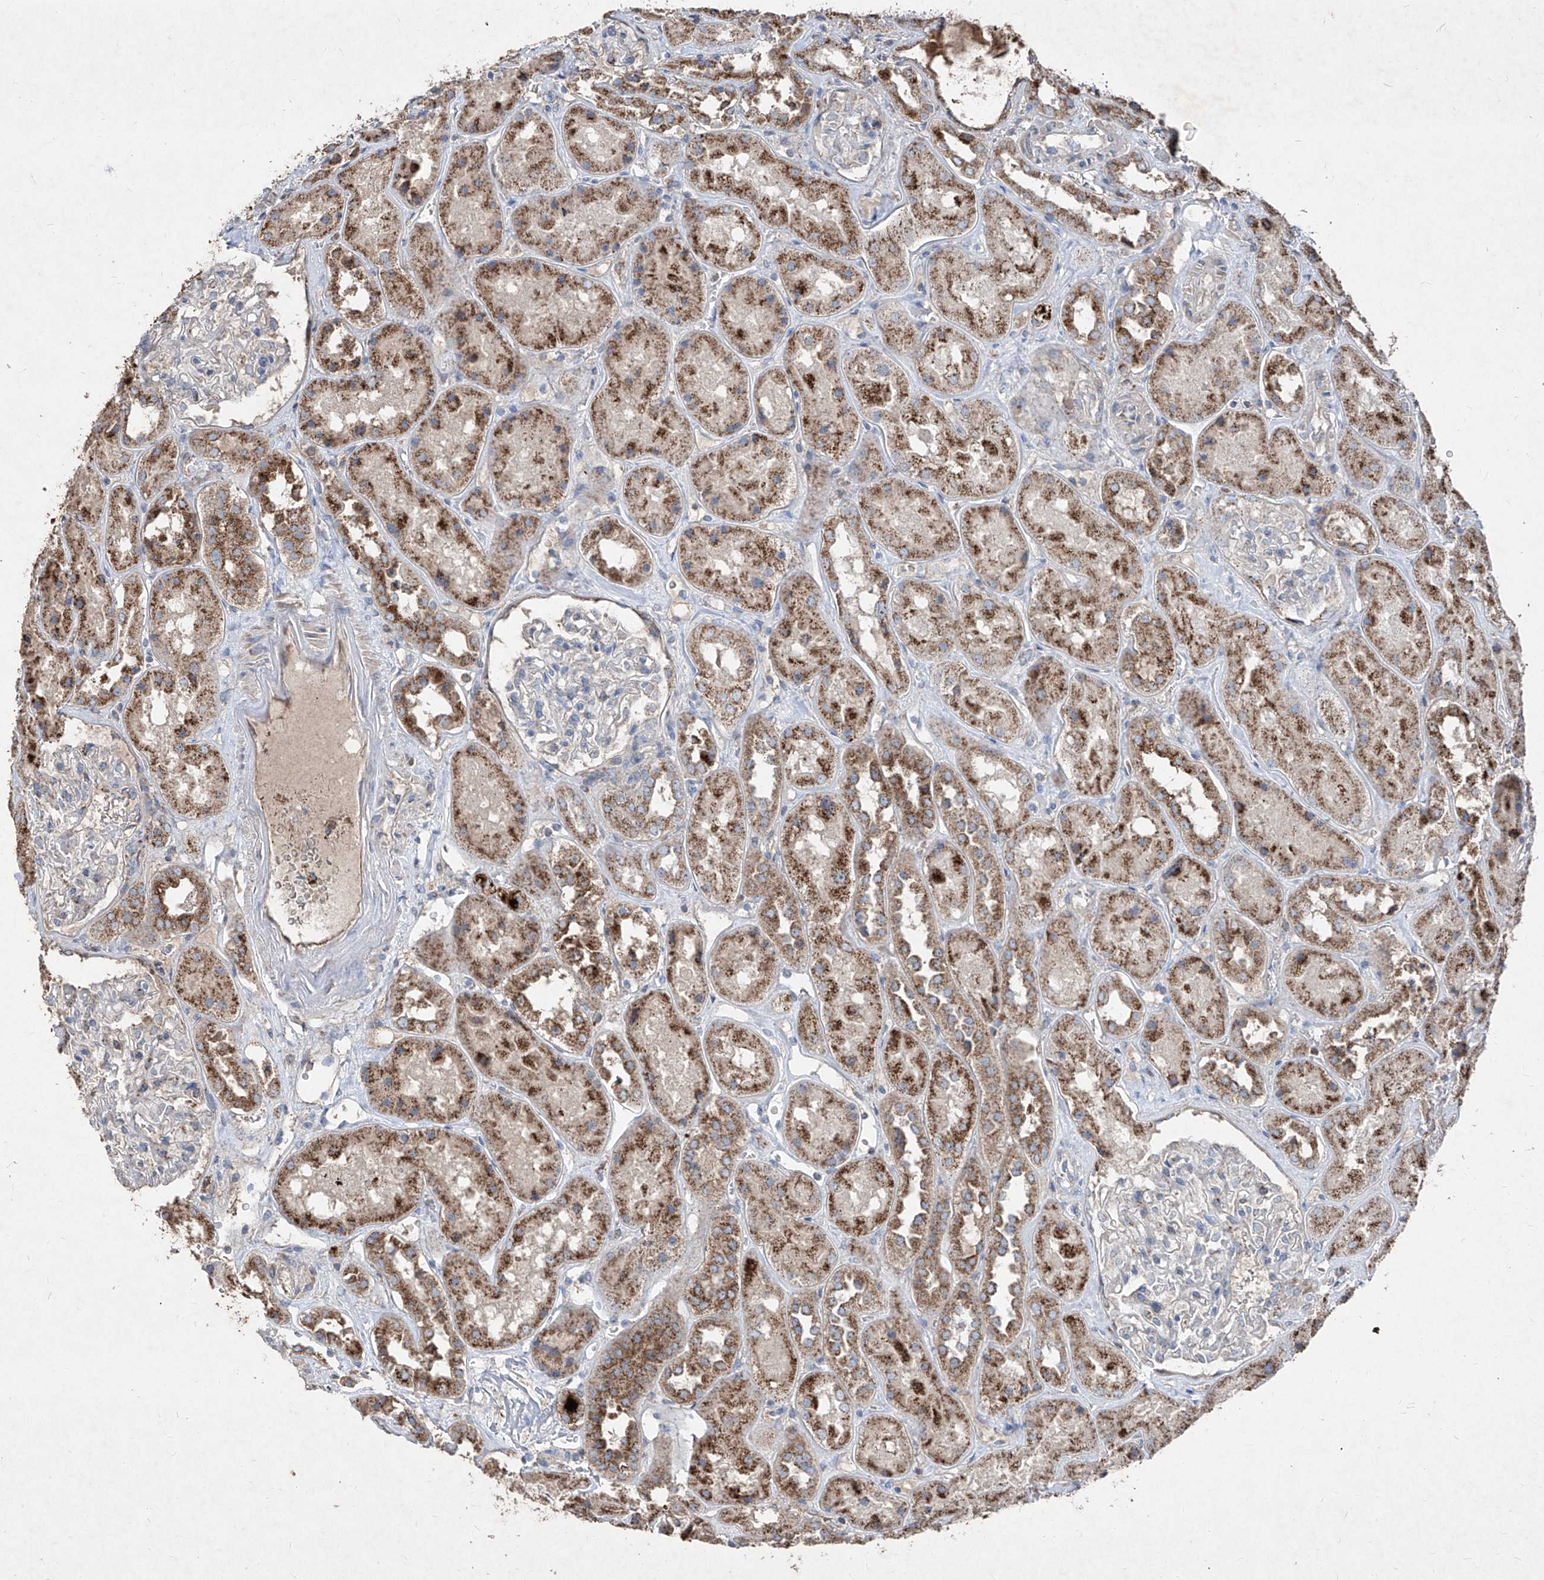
{"staining": {"intensity": "negative", "quantity": "none", "location": "none"}, "tissue": "kidney", "cell_type": "Cells in glomeruli", "image_type": "normal", "snomed": [{"axis": "morphology", "description": "Normal tissue, NOS"}, {"axis": "topography", "description": "Kidney"}], "caption": "This is an immunohistochemistry micrograph of benign kidney. There is no expression in cells in glomeruli.", "gene": "ABCD3", "patient": {"sex": "male", "age": 70}}